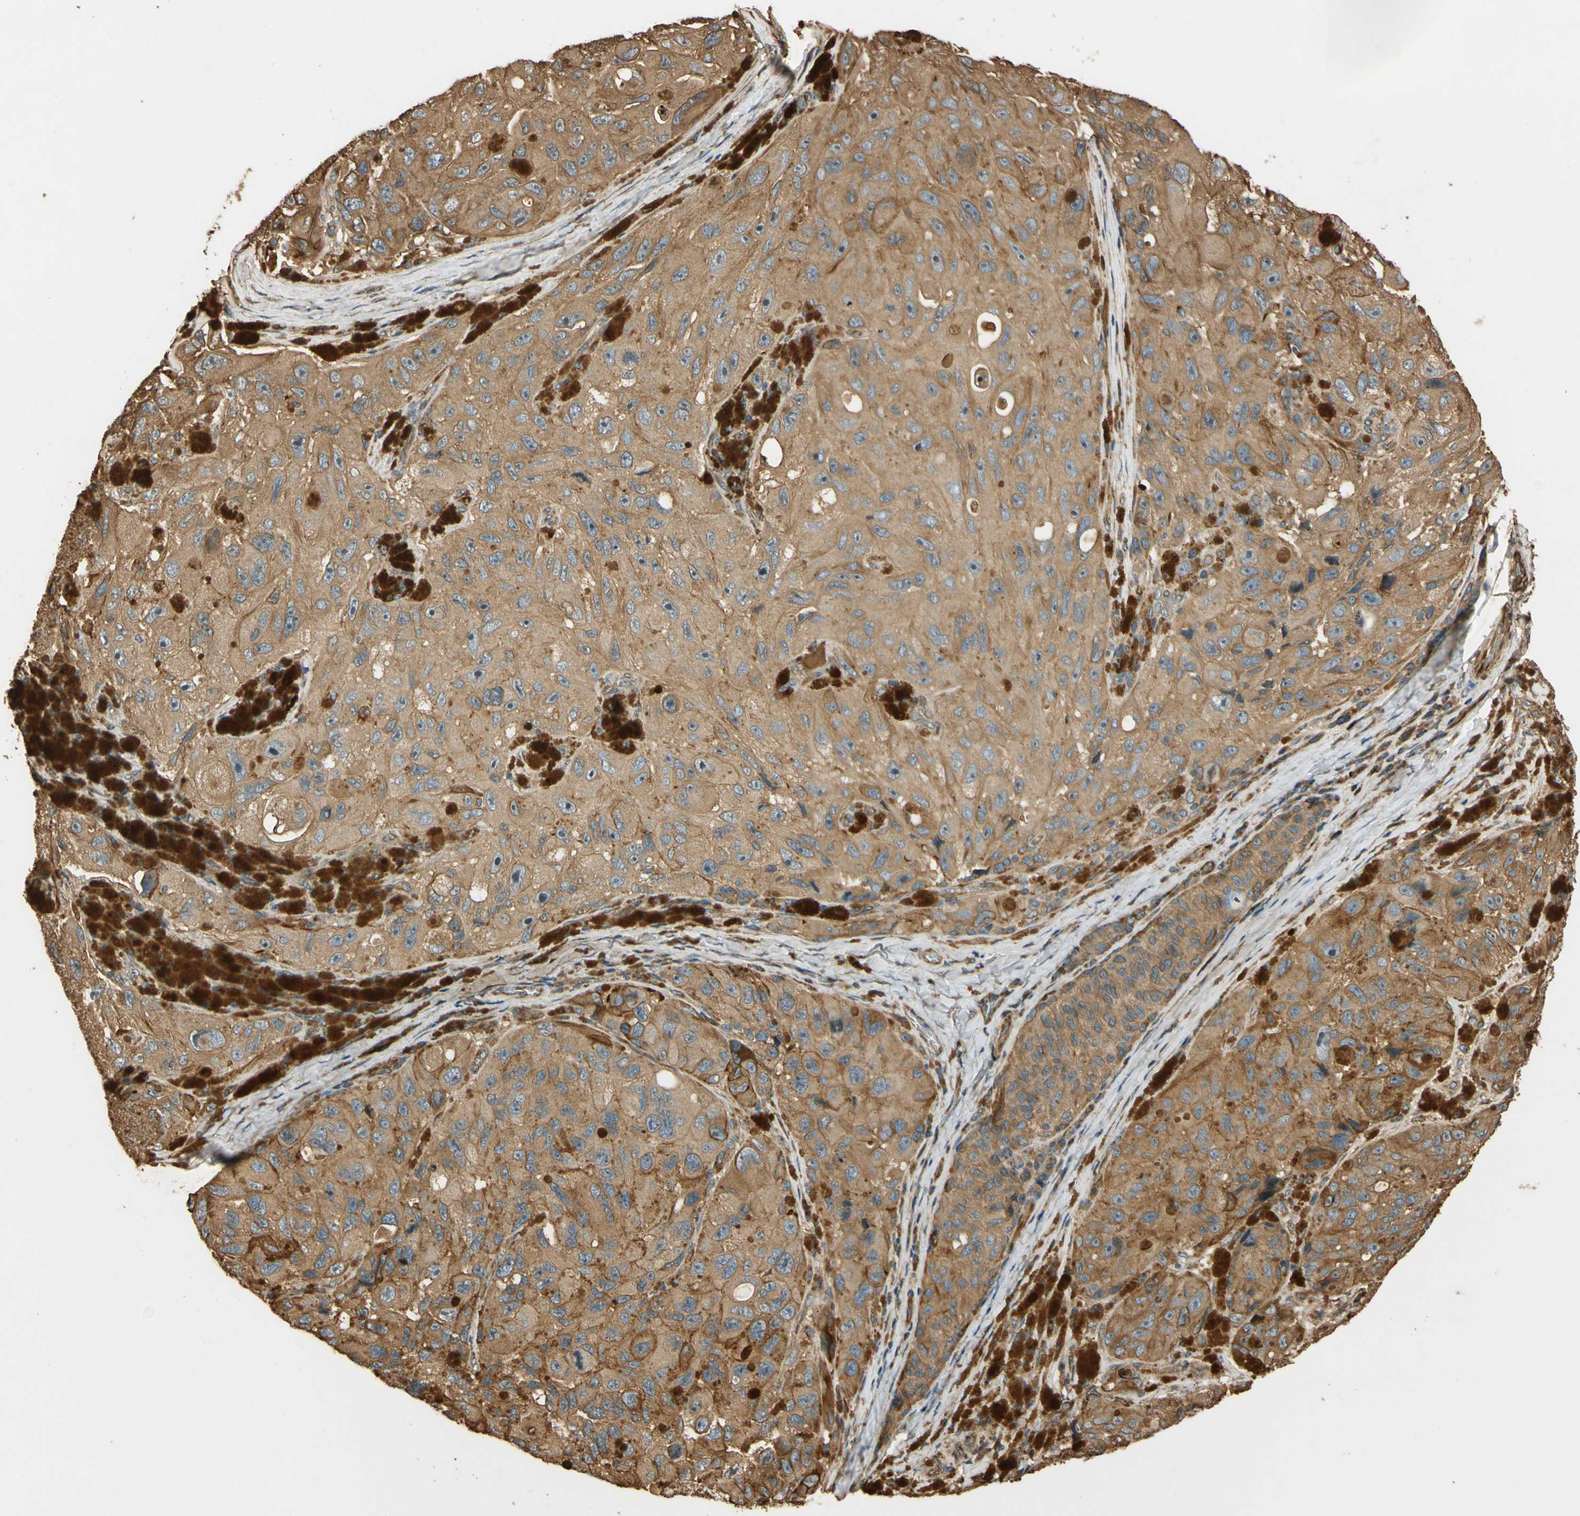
{"staining": {"intensity": "moderate", "quantity": ">75%", "location": "cytoplasmic/membranous"}, "tissue": "melanoma", "cell_type": "Tumor cells", "image_type": "cancer", "snomed": [{"axis": "morphology", "description": "Malignant melanoma, NOS"}, {"axis": "topography", "description": "Skin"}], "caption": "Melanoma stained with immunohistochemistry (IHC) displays moderate cytoplasmic/membranous expression in about >75% of tumor cells.", "gene": "MGRN1", "patient": {"sex": "female", "age": 73}}